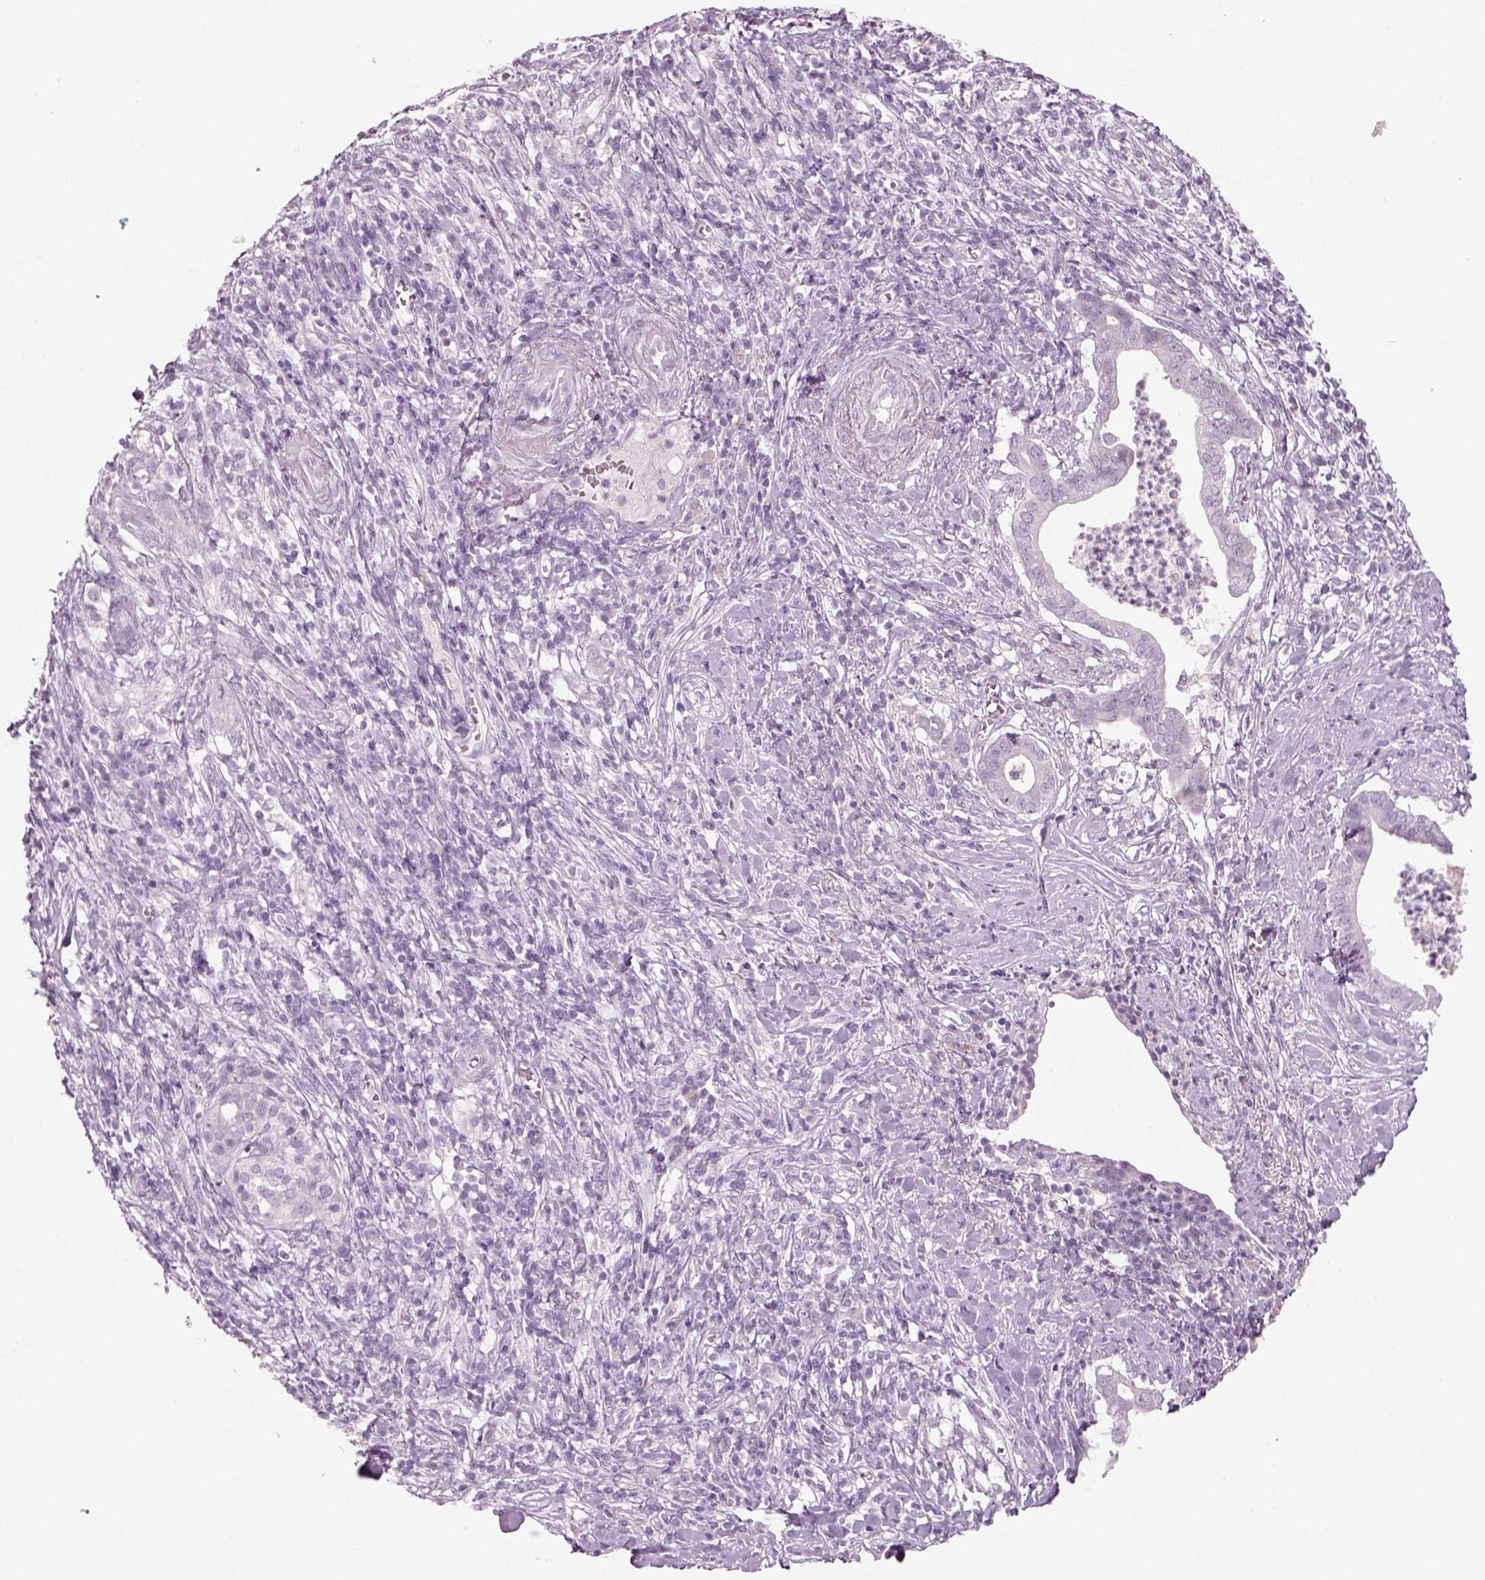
{"staining": {"intensity": "negative", "quantity": "none", "location": "none"}, "tissue": "pancreatic cancer", "cell_type": "Tumor cells", "image_type": "cancer", "snomed": [{"axis": "morphology", "description": "Adenocarcinoma, NOS"}, {"axis": "topography", "description": "Pancreas"}], "caption": "Immunohistochemistry histopathology image of human pancreatic cancer (adenocarcinoma) stained for a protein (brown), which demonstrates no positivity in tumor cells. (DAB immunohistochemistry with hematoxylin counter stain).", "gene": "SLC6A2", "patient": {"sex": "male", "age": 61}}